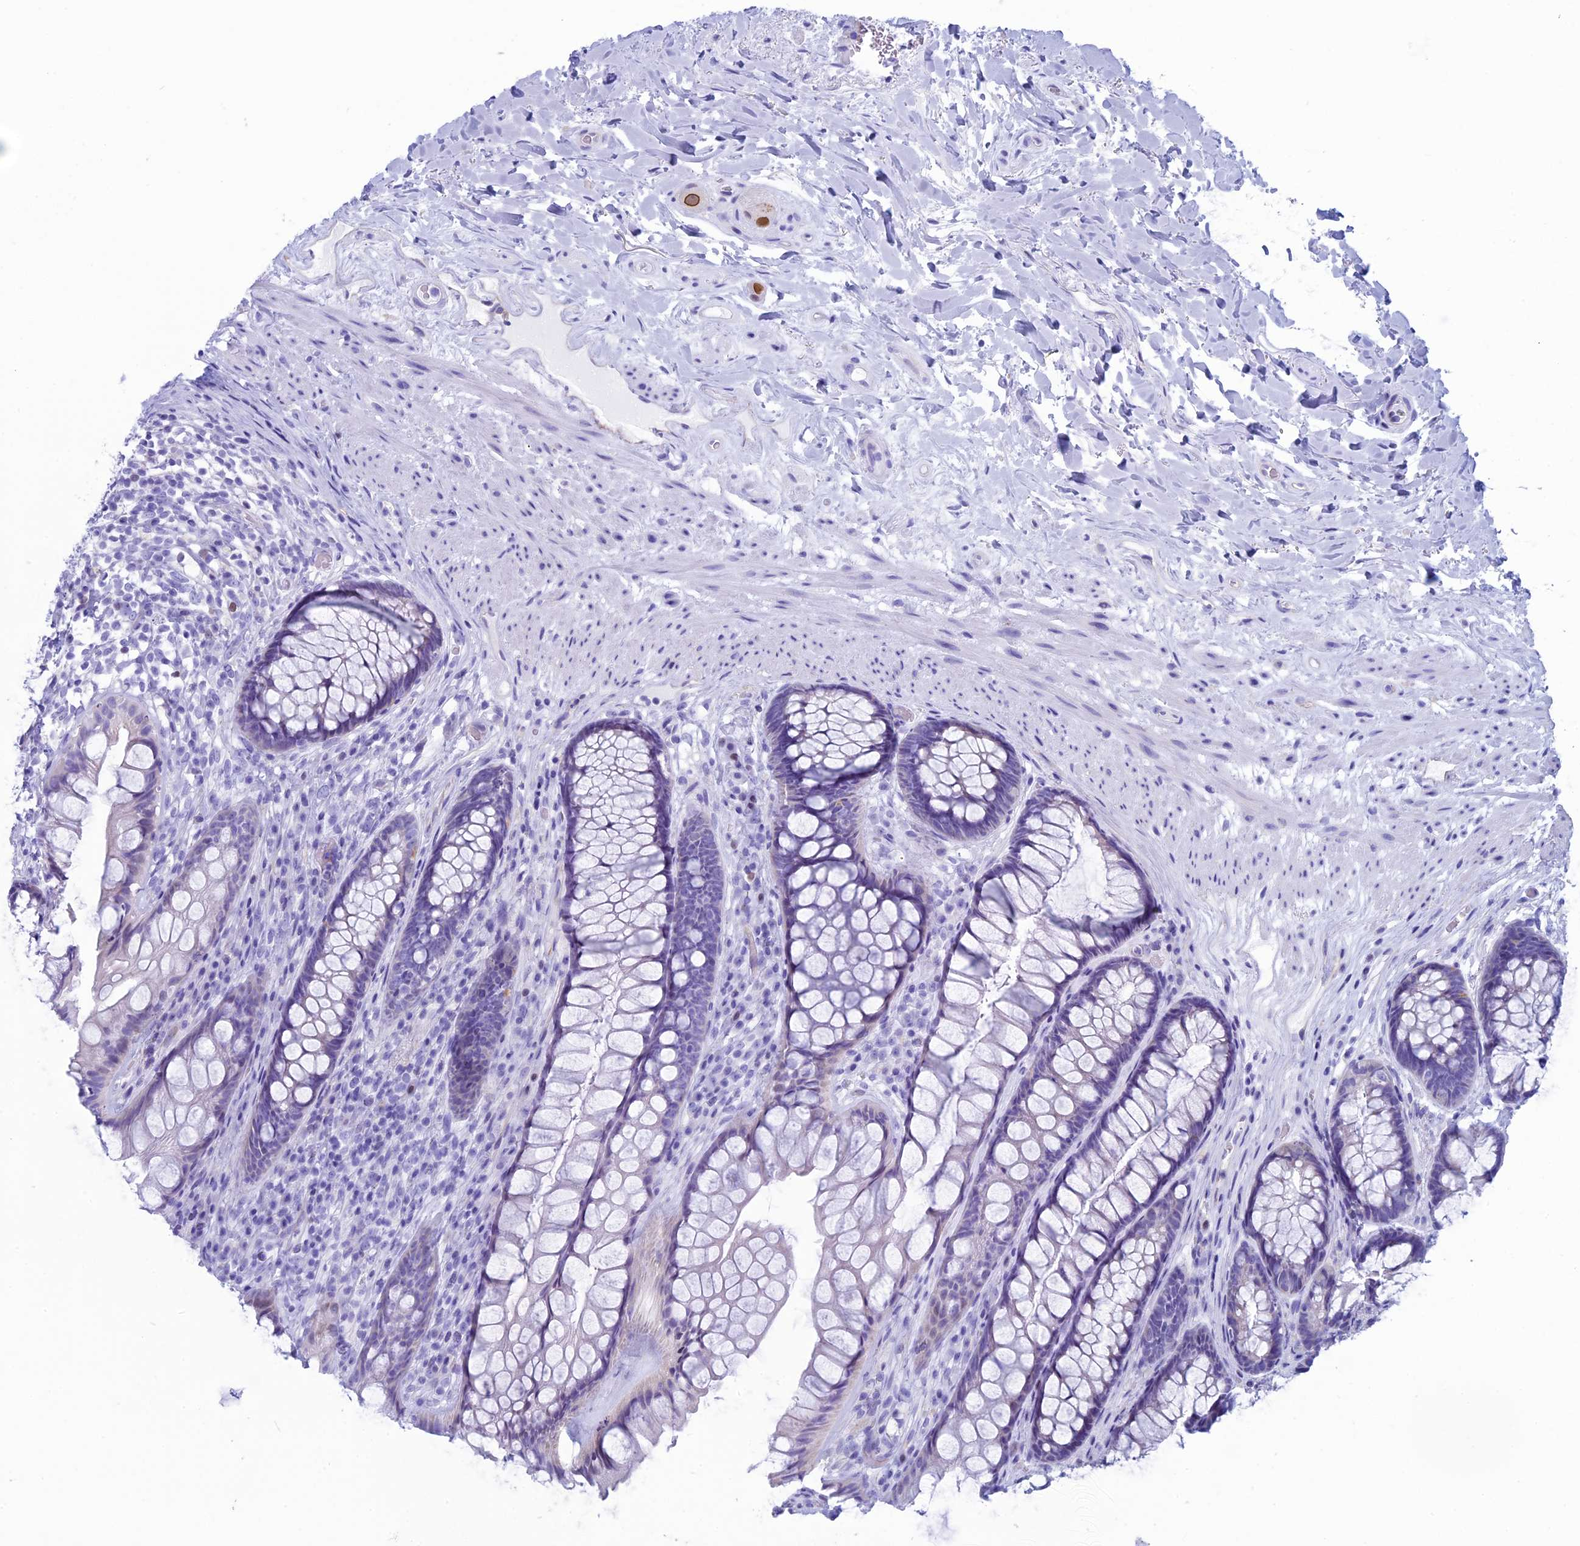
{"staining": {"intensity": "negative", "quantity": "none", "location": "none"}, "tissue": "rectum", "cell_type": "Glandular cells", "image_type": "normal", "snomed": [{"axis": "morphology", "description": "Normal tissue, NOS"}, {"axis": "topography", "description": "Rectum"}], "caption": "This histopathology image is of benign rectum stained with immunohistochemistry to label a protein in brown with the nuclei are counter-stained blue. There is no expression in glandular cells. (DAB (3,3'-diaminobenzidine) IHC with hematoxylin counter stain).", "gene": "FAM169A", "patient": {"sex": "male", "age": 74}}